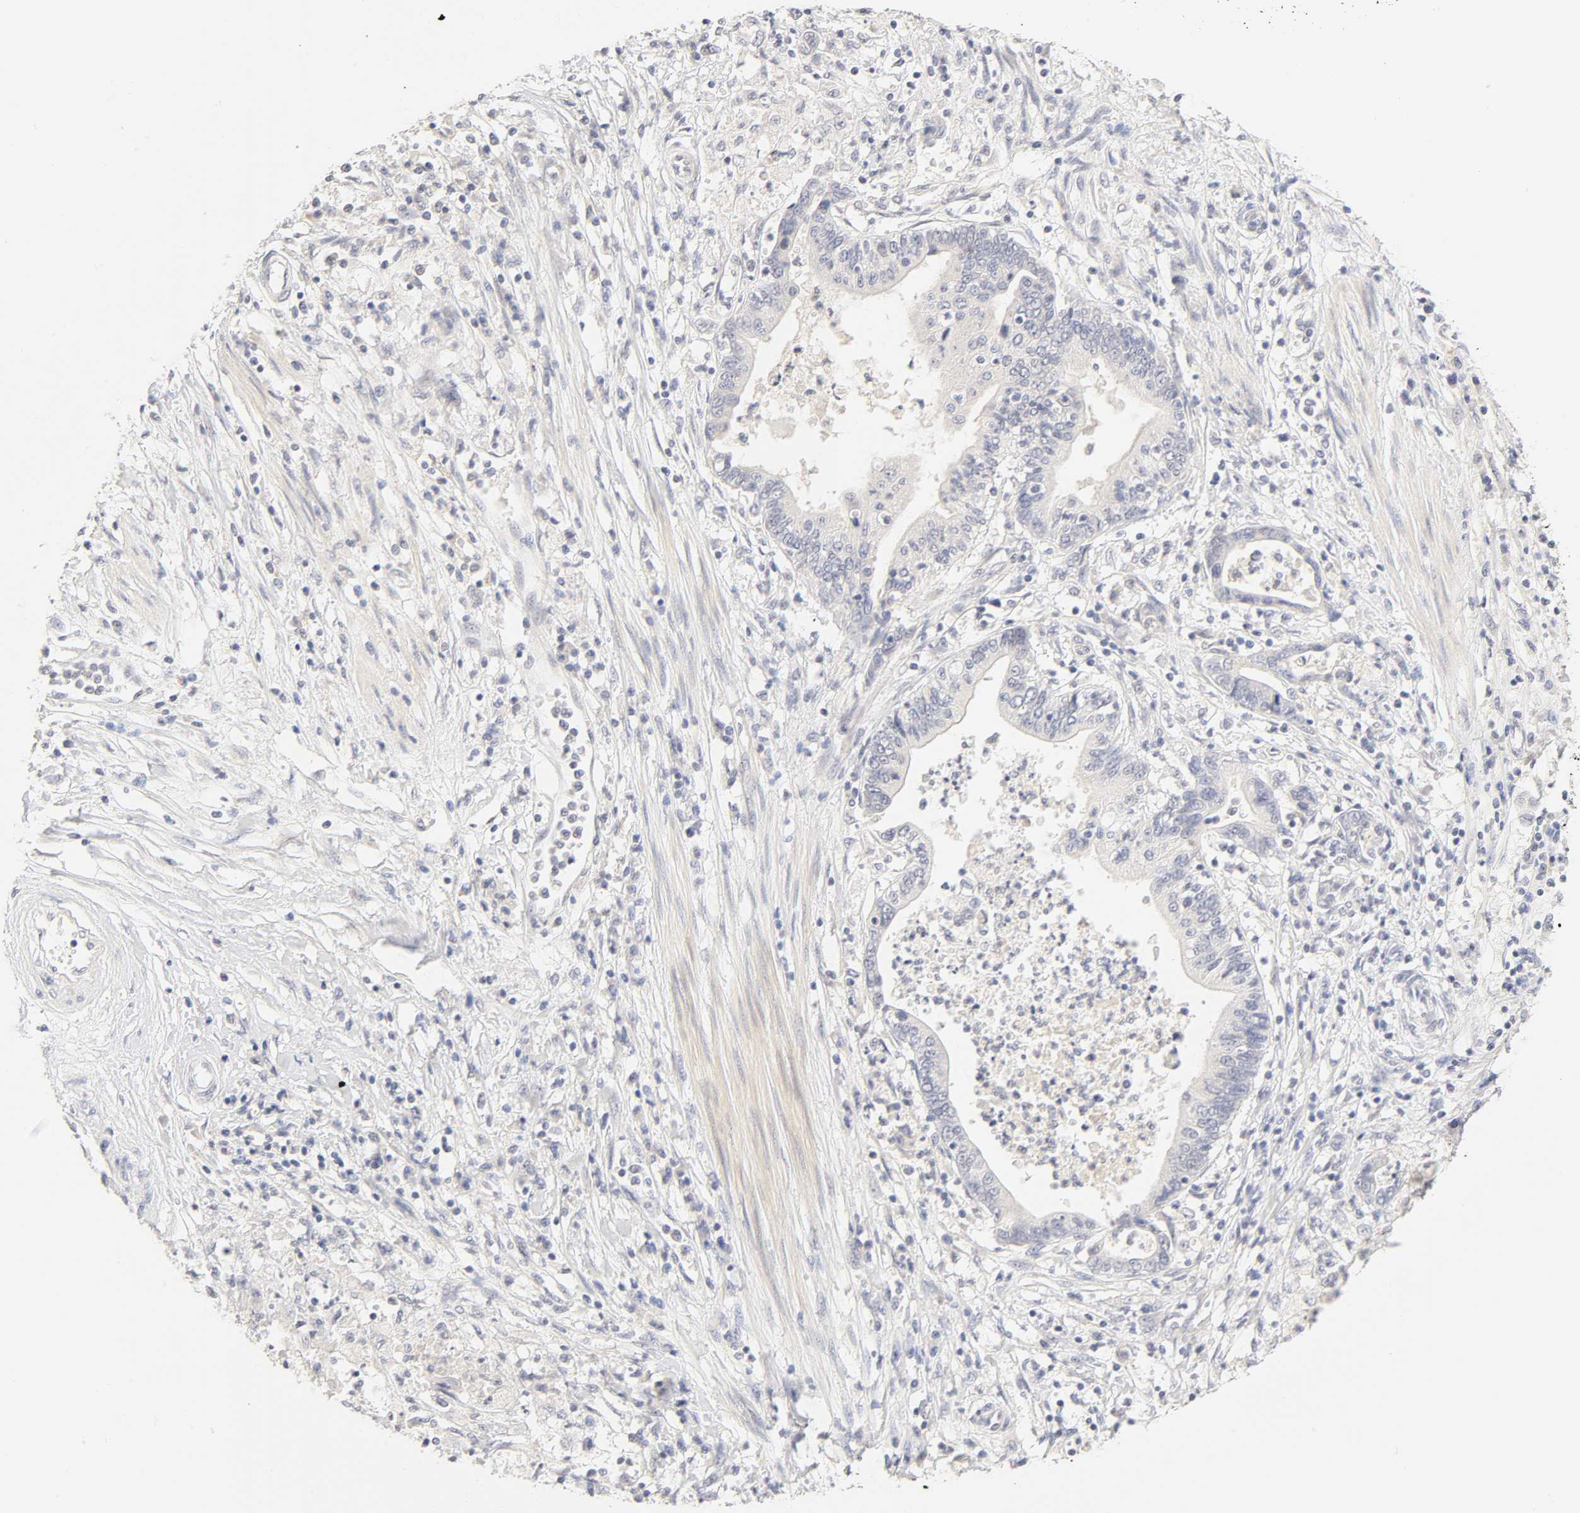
{"staining": {"intensity": "negative", "quantity": "none", "location": "none"}, "tissue": "pancreatic cancer", "cell_type": "Tumor cells", "image_type": "cancer", "snomed": [{"axis": "morphology", "description": "Adenocarcinoma, NOS"}, {"axis": "topography", "description": "Pancreas"}], "caption": "A high-resolution photomicrograph shows immunohistochemistry staining of pancreatic adenocarcinoma, which reveals no significant expression in tumor cells. (Stains: DAB IHC with hematoxylin counter stain, Microscopy: brightfield microscopy at high magnification).", "gene": "CYP4B1", "patient": {"sex": "female", "age": 48}}